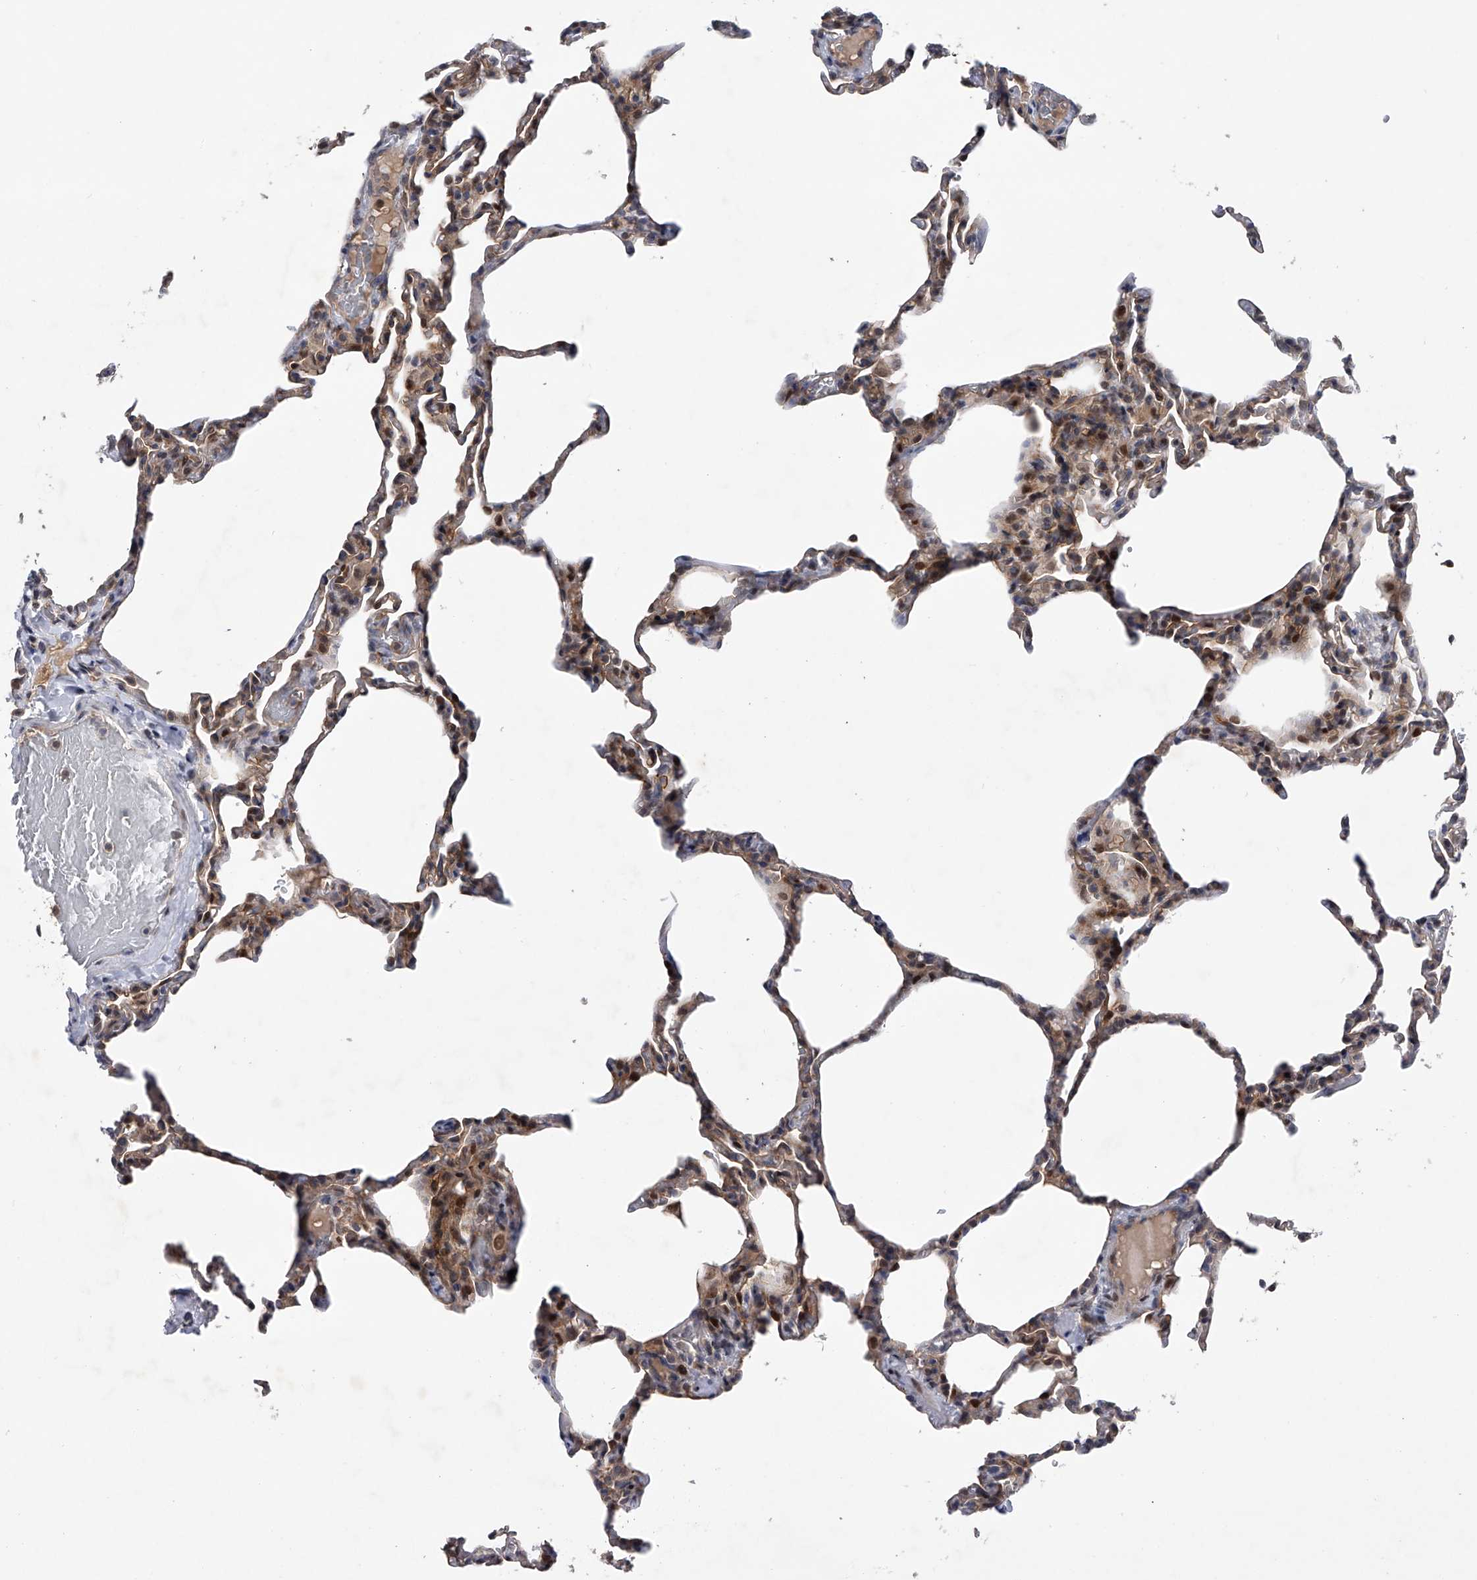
{"staining": {"intensity": "weak", "quantity": "25%-75%", "location": "cytoplasmic/membranous,nuclear"}, "tissue": "lung", "cell_type": "Alveolar cells", "image_type": "normal", "snomed": [{"axis": "morphology", "description": "Normal tissue, NOS"}, {"axis": "topography", "description": "Lung"}], "caption": "Immunohistochemistry (IHC) micrograph of normal lung: human lung stained using immunohistochemistry reveals low levels of weak protein expression localized specifically in the cytoplasmic/membranous,nuclear of alveolar cells, appearing as a cytoplasmic/membranous,nuclear brown color.", "gene": "RWDD2A", "patient": {"sex": "male", "age": 20}}